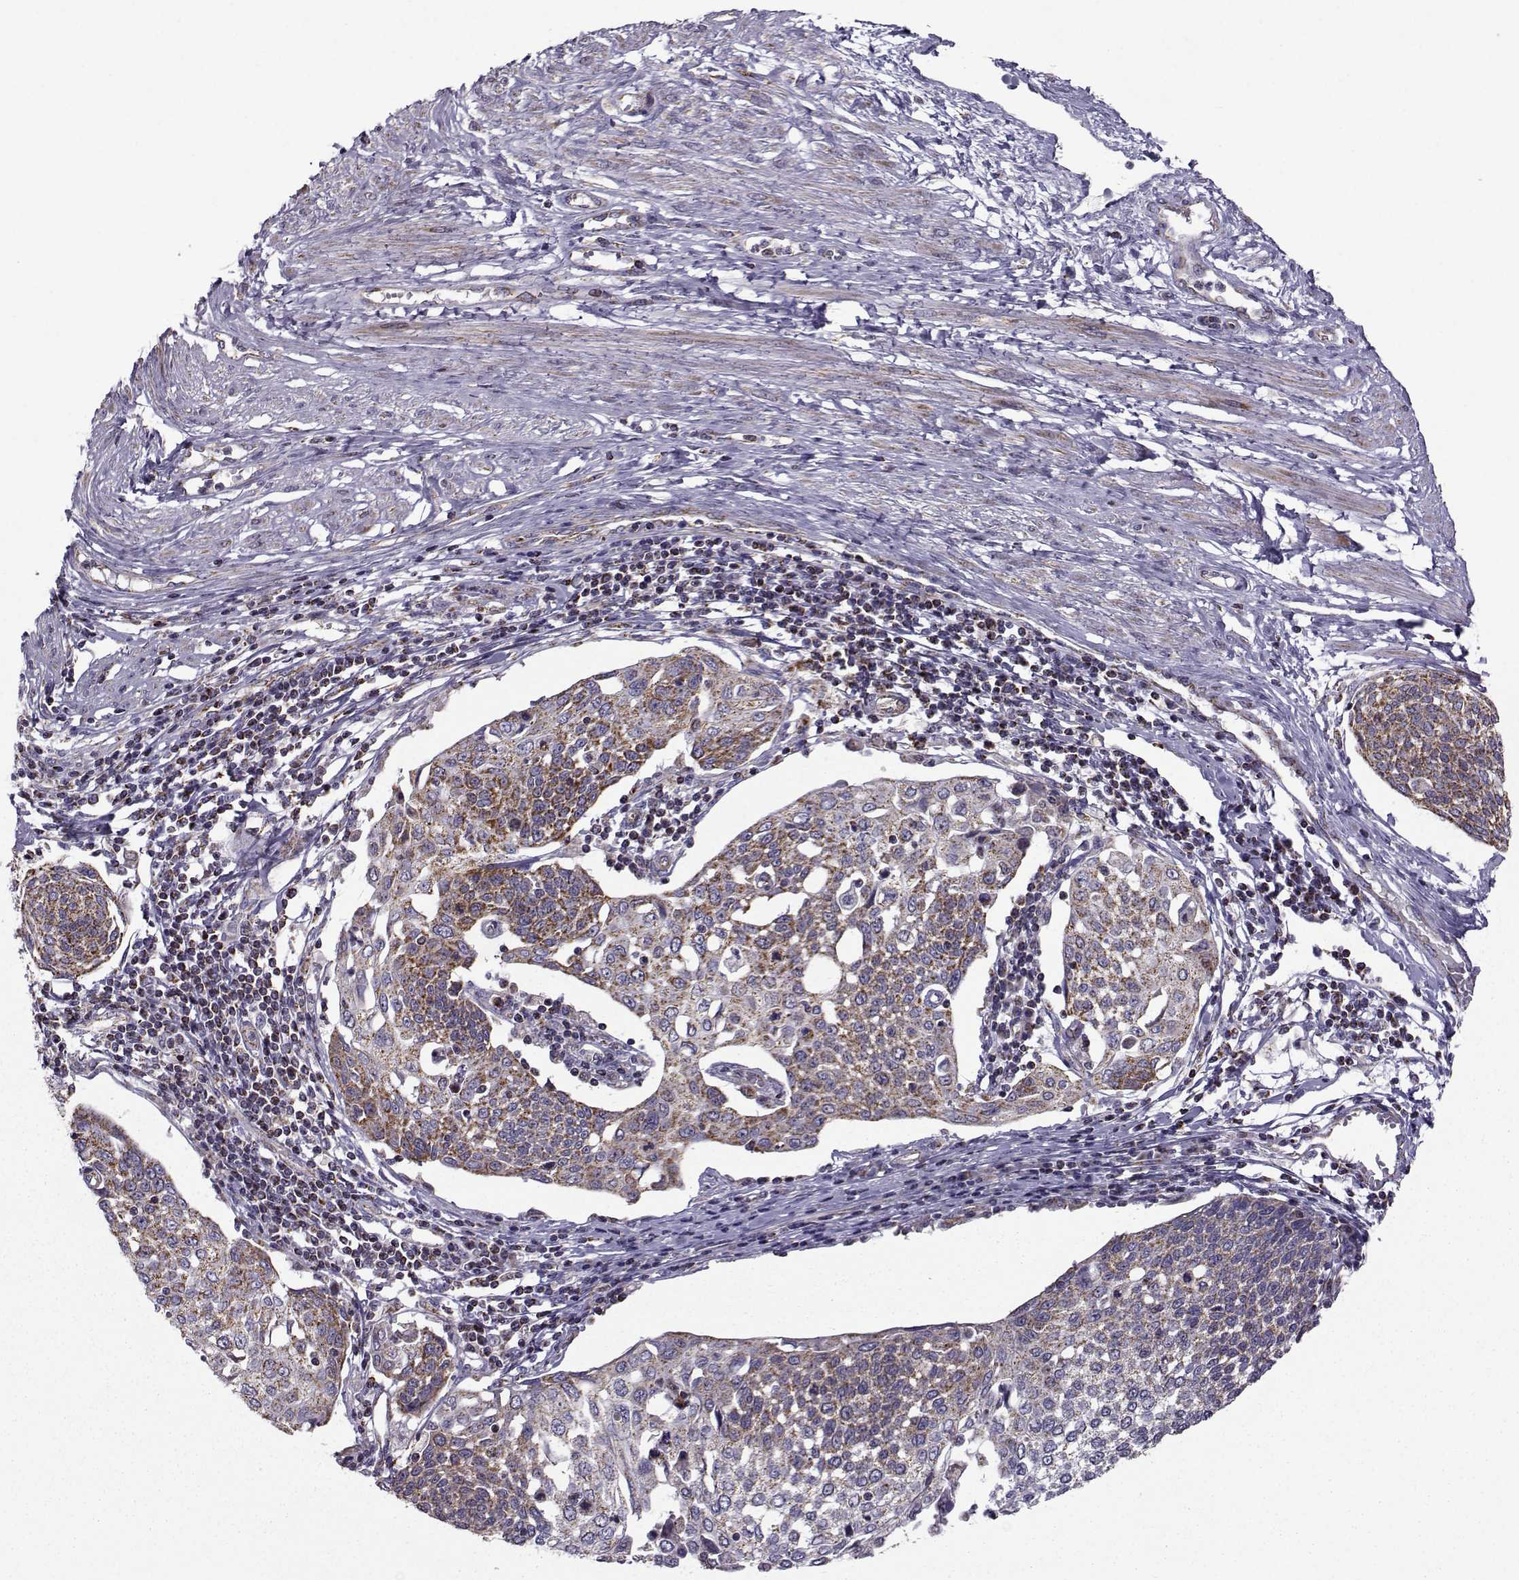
{"staining": {"intensity": "moderate", "quantity": ">75%", "location": "cytoplasmic/membranous"}, "tissue": "cervical cancer", "cell_type": "Tumor cells", "image_type": "cancer", "snomed": [{"axis": "morphology", "description": "Squamous cell carcinoma, NOS"}, {"axis": "topography", "description": "Cervix"}], "caption": "Brown immunohistochemical staining in squamous cell carcinoma (cervical) exhibits moderate cytoplasmic/membranous expression in about >75% of tumor cells.", "gene": "NECAB3", "patient": {"sex": "female", "age": 34}}